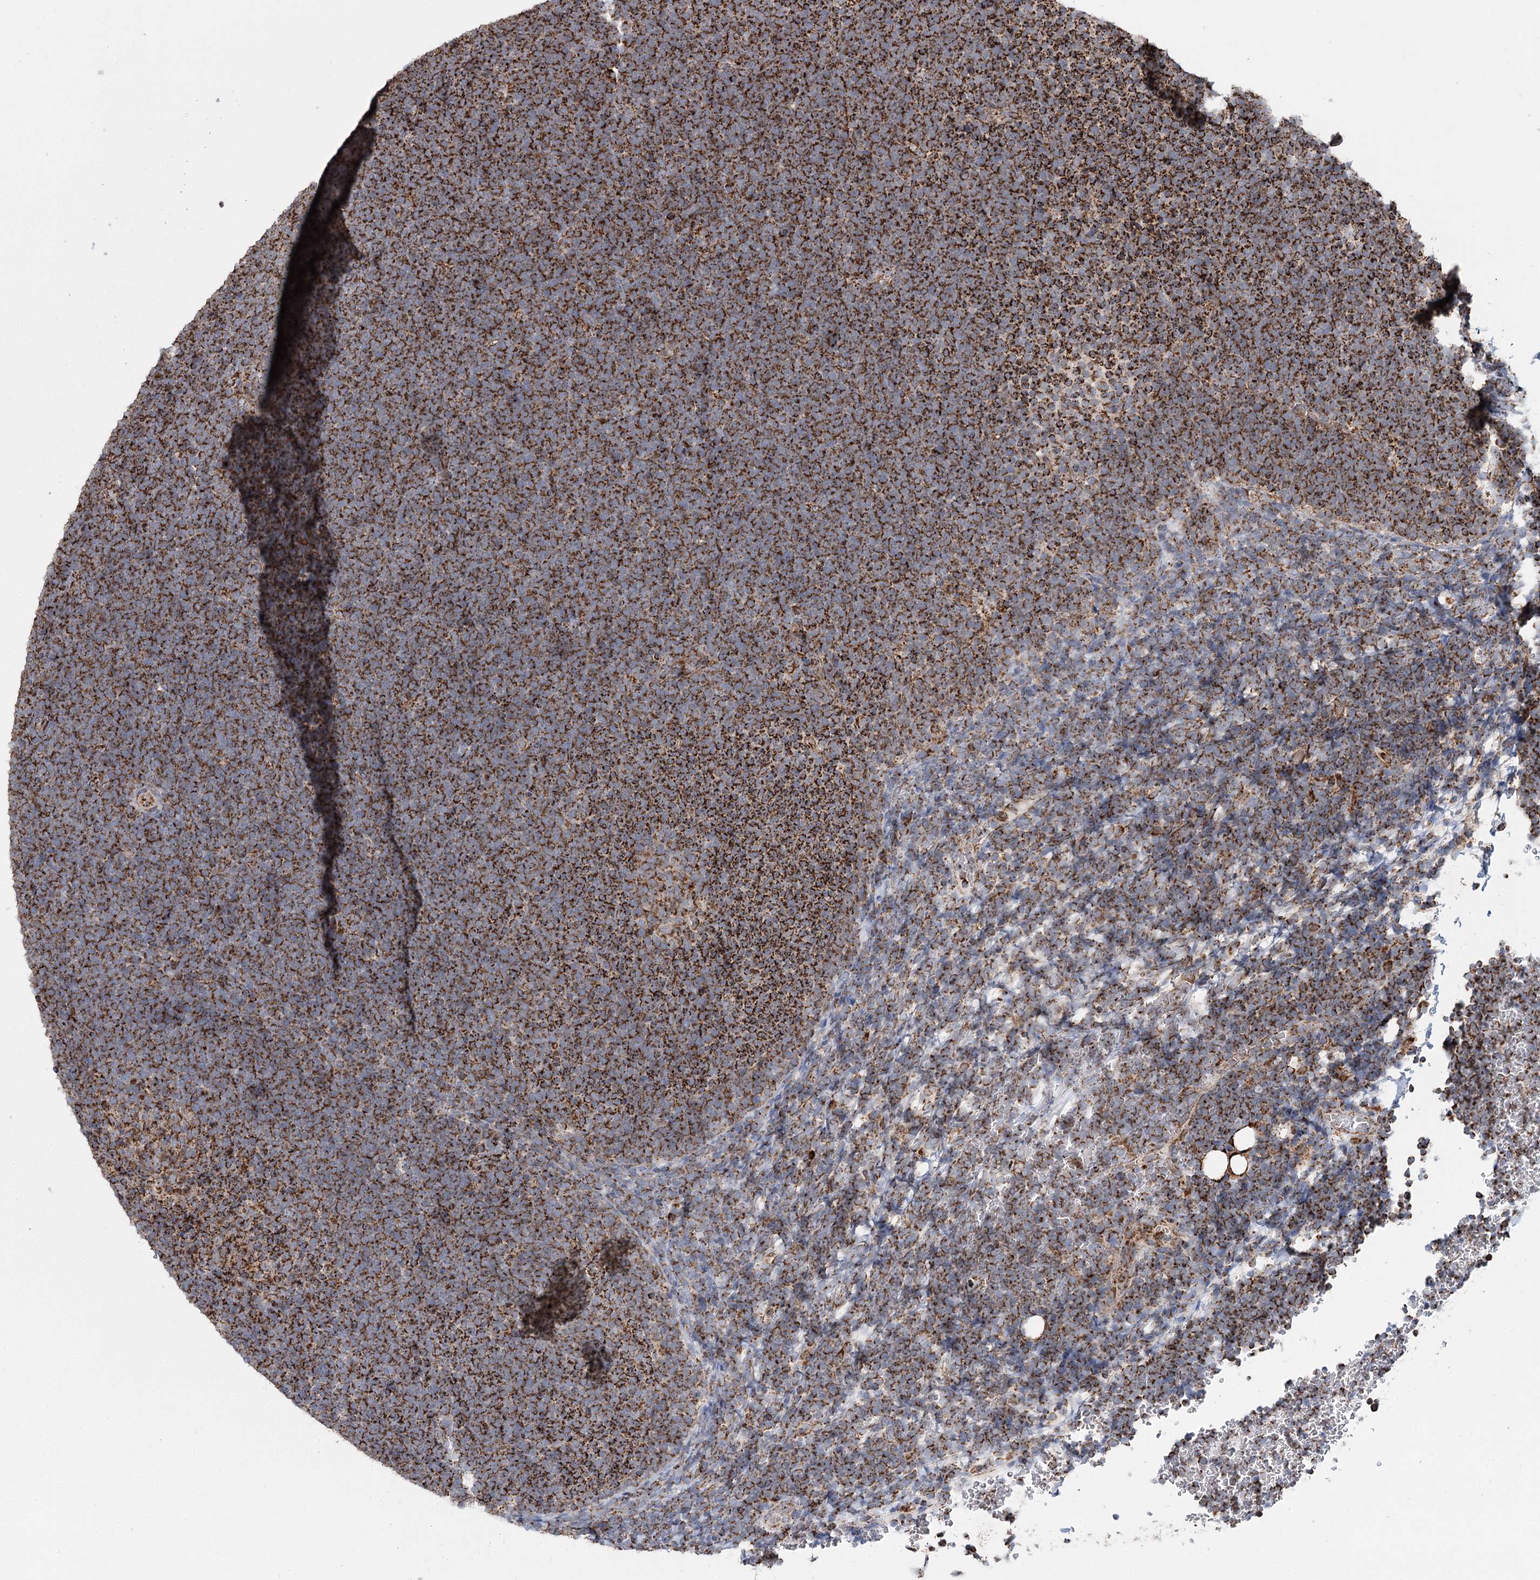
{"staining": {"intensity": "strong", "quantity": ">75%", "location": "cytoplasmic/membranous"}, "tissue": "lymphoma", "cell_type": "Tumor cells", "image_type": "cancer", "snomed": [{"axis": "morphology", "description": "Malignant lymphoma, non-Hodgkin's type, High grade"}, {"axis": "topography", "description": "Lymph node"}], "caption": "Lymphoma stained for a protein (brown) exhibits strong cytoplasmic/membranous positive expression in about >75% of tumor cells.", "gene": "APH1A", "patient": {"sex": "male", "age": 13}}